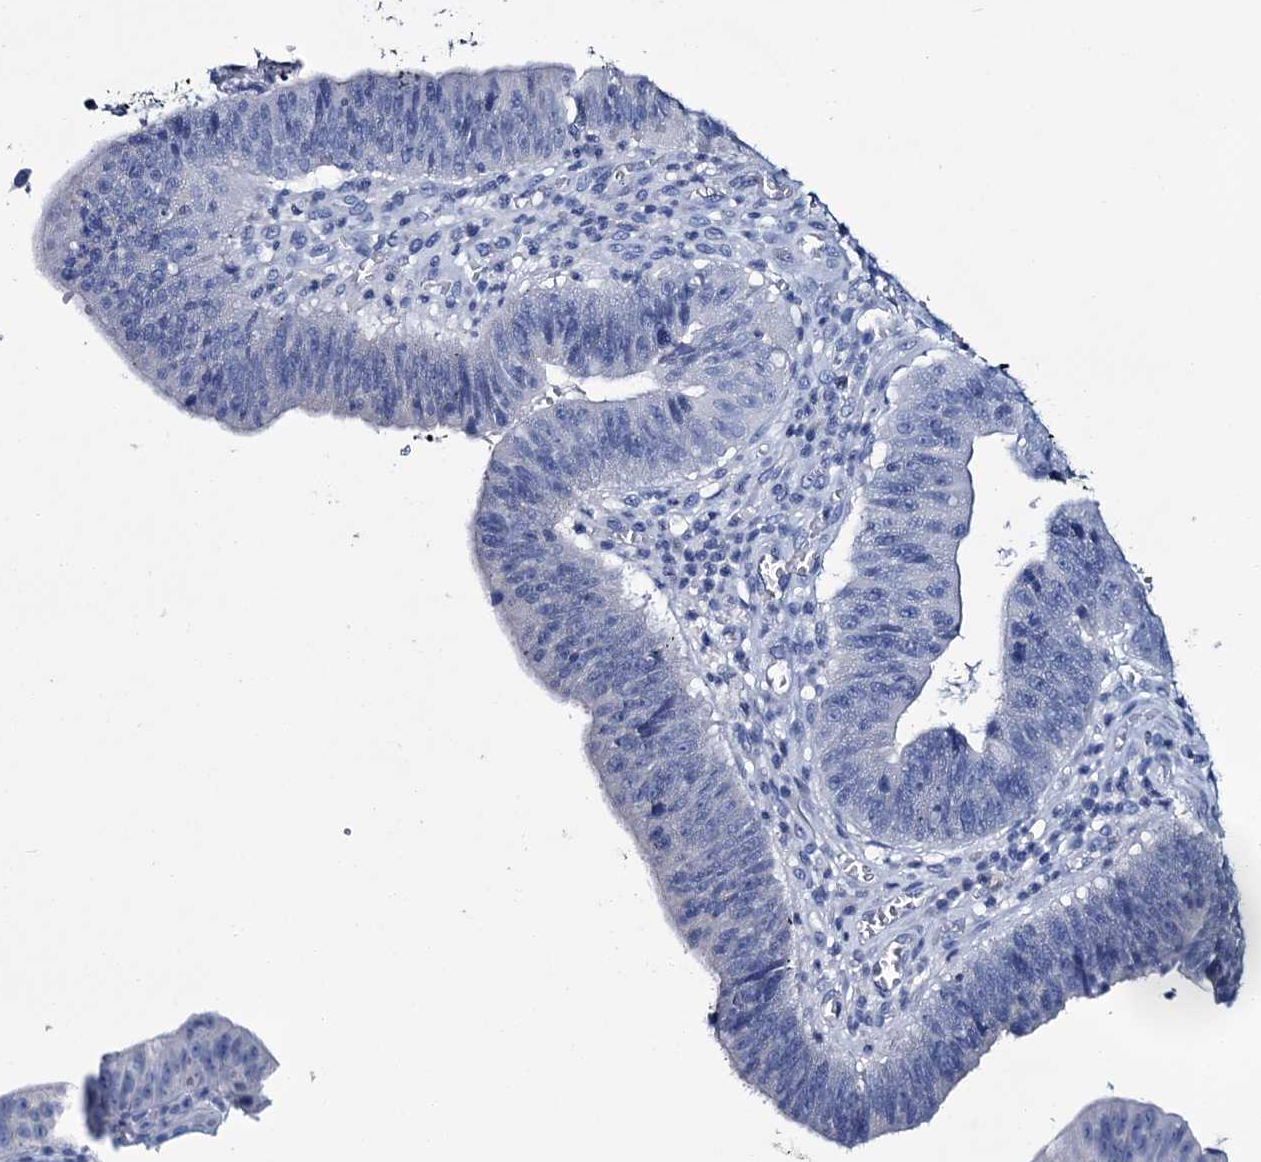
{"staining": {"intensity": "negative", "quantity": "none", "location": "none"}, "tissue": "stomach cancer", "cell_type": "Tumor cells", "image_type": "cancer", "snomed": [{"axis": "morphology", "description": "Adenocarcinoma, NOS"}, {"axis": "topography", "description": "Stomach"}], "caption": "The image reveals no staining of tumor cells in adenocarcinoma (stomach).", "gene": "SNCB", "patient": {"sex": "male", "age": 59}}